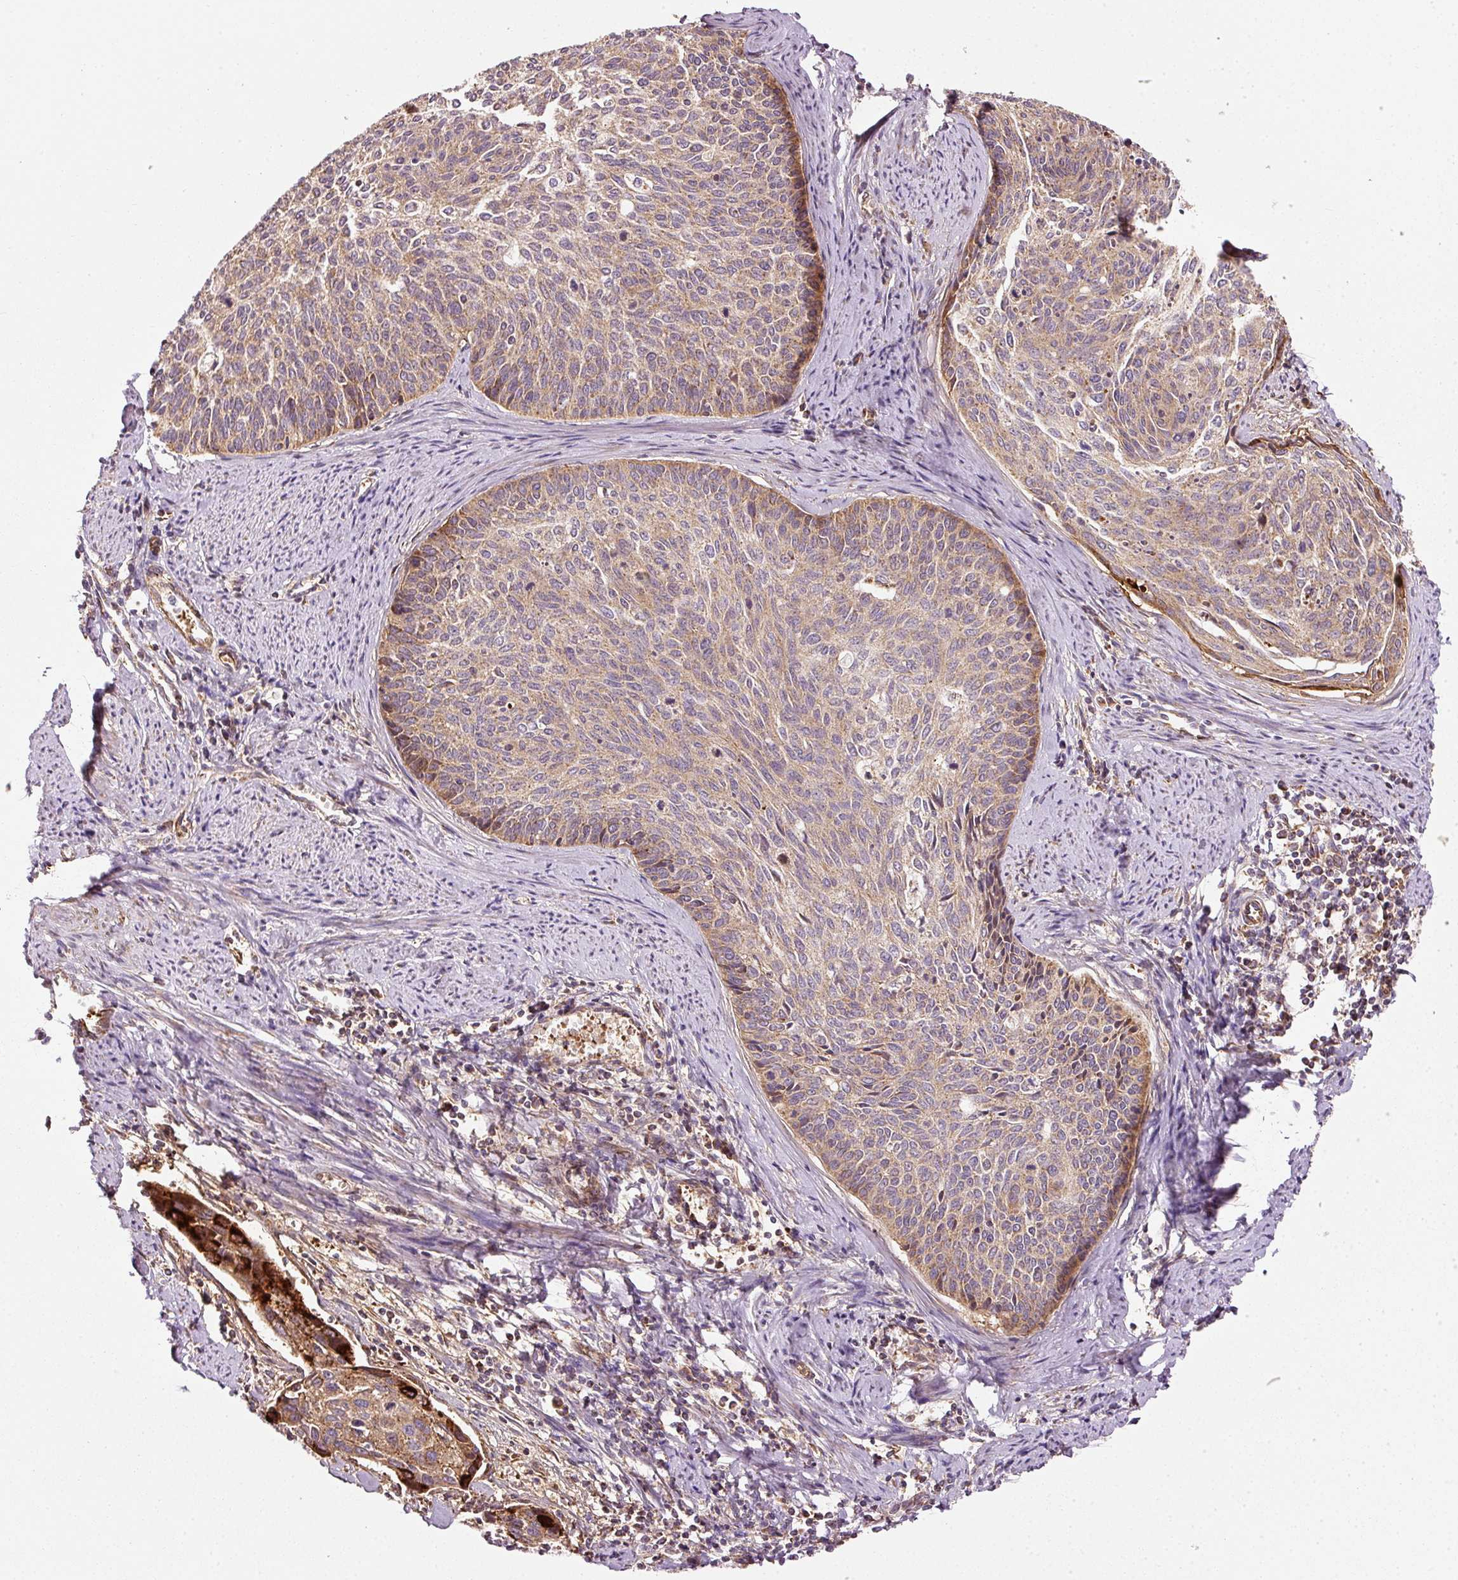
{"staining": {"intensity": "moderate", "quantity": "25%-75%", "location": "cytoplasmic/membranous"}, "tissue": "cervical cancer", "cell_type": "Tumor cells", "image_type": "cancer", "snomed": [{"axis": "morphology", "description": "Squamous cell carcinoma, NOS"}, {"axis": "topography", "description": "Cervix"}], "caption": "IHC histopathology image of neoplastic tissue: human cervical cancer (squamous cell carcinoma) stained using immunohistochemistry shows medium levels of moderate protein expression localized specifically in the cytoplasmic/membranous of tumor cells, appearing as a cytoplasmic/membranous brown color.", "gene": "ISCU", "patient": {"sex": "female", "age": 55}}